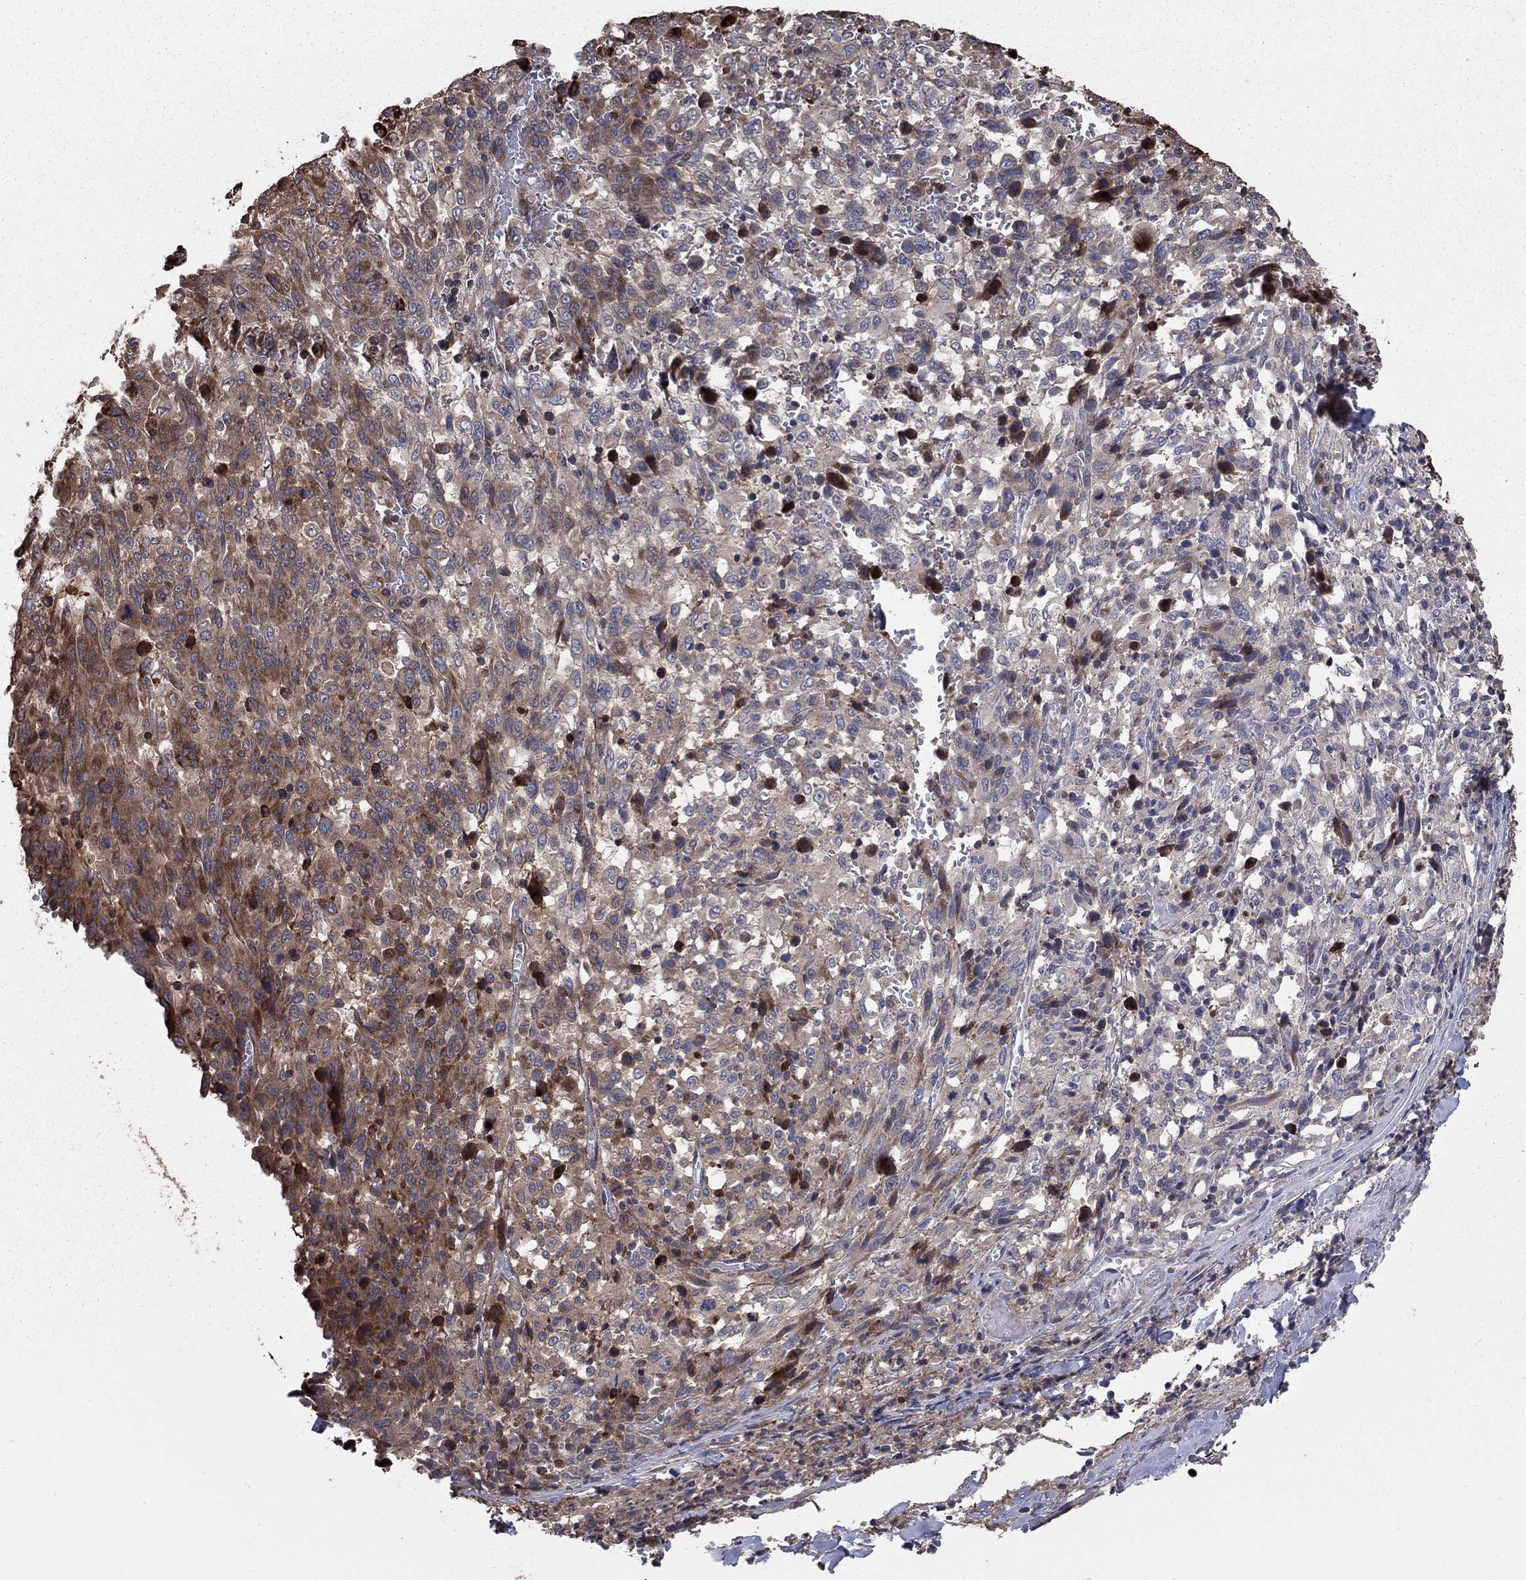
{"staining": {"intensity": "weak", "quantity": "<25%", "location": "cytoplasmic/membranous"}, "tissue": "melanoma", "cell_type": "Tumor cells", "image_type": "cancer", "snomed": [{"axis": "morphology", "description": "Malignant melanoma, NOS"}, {"axis": "topography", "description": "Skin"}], "caption": "Immunohistochemistry (IHC) histopathology image of neoplastic tissue: malignant melanoma stained with DAB (3,3'-diaminobenzidine) demonstrates no significant protein positivity in tumor cells. (DAB (3,3'-diaminobenzidine) immunohistochemistry with hematoxylin counter stain).", "gene": "GYG1", "patient": {"sex": "female", "age": 91}}